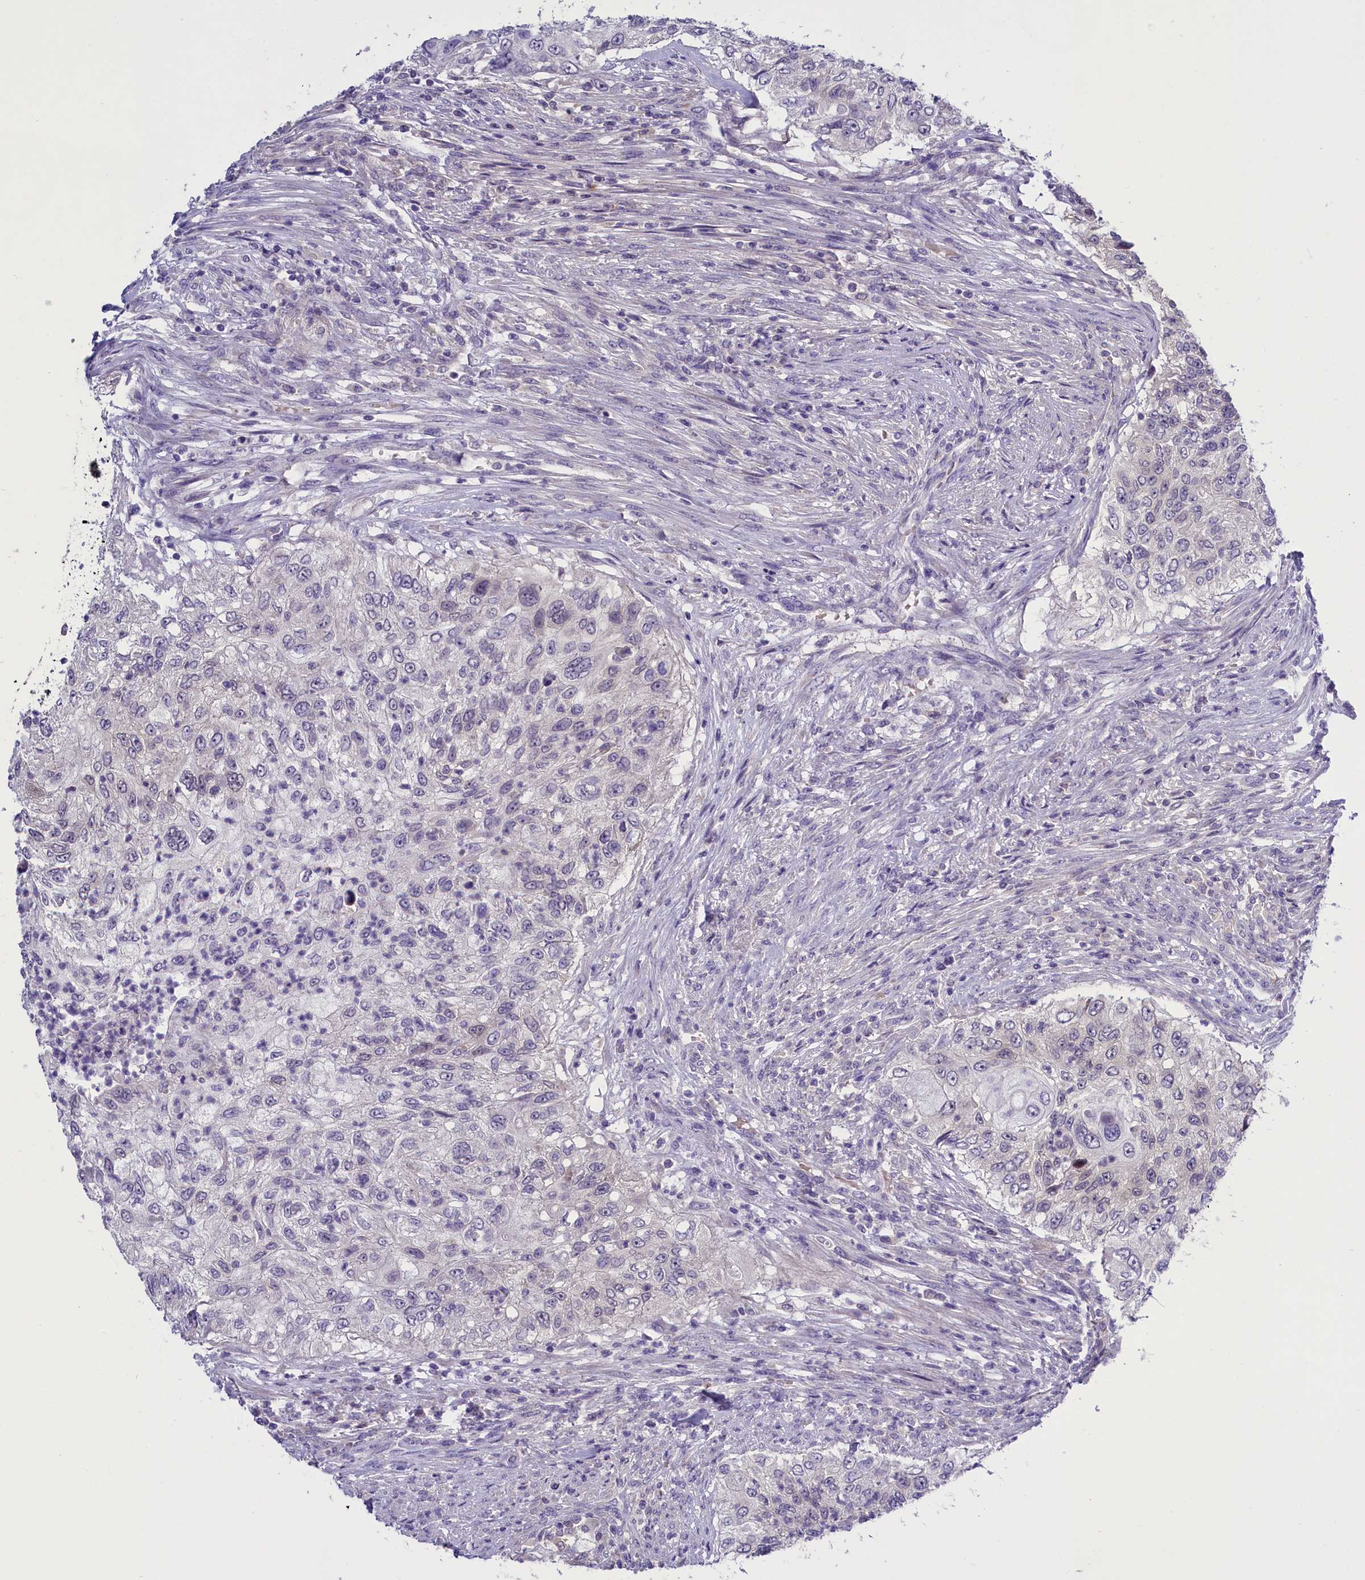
{"staining": {"intensity": "negative", "quantity": "none", "location": "none"}, "tissue": "urothelial cancer", "cell_type": "Tumor cells", "image_type": "cancer", "snomed": [{"axis": "morphology", "description": "Urothelial carcinoma, High grade"}, {"axis": "topography", "description": "Urinary bladder"}], "caption": "Immunohistochemistry (IHC) of urothelial cancer reveals no positivity in tumor cells.", "gene": "ENPP6", "patient": {"sex": "female", "age": 60}}